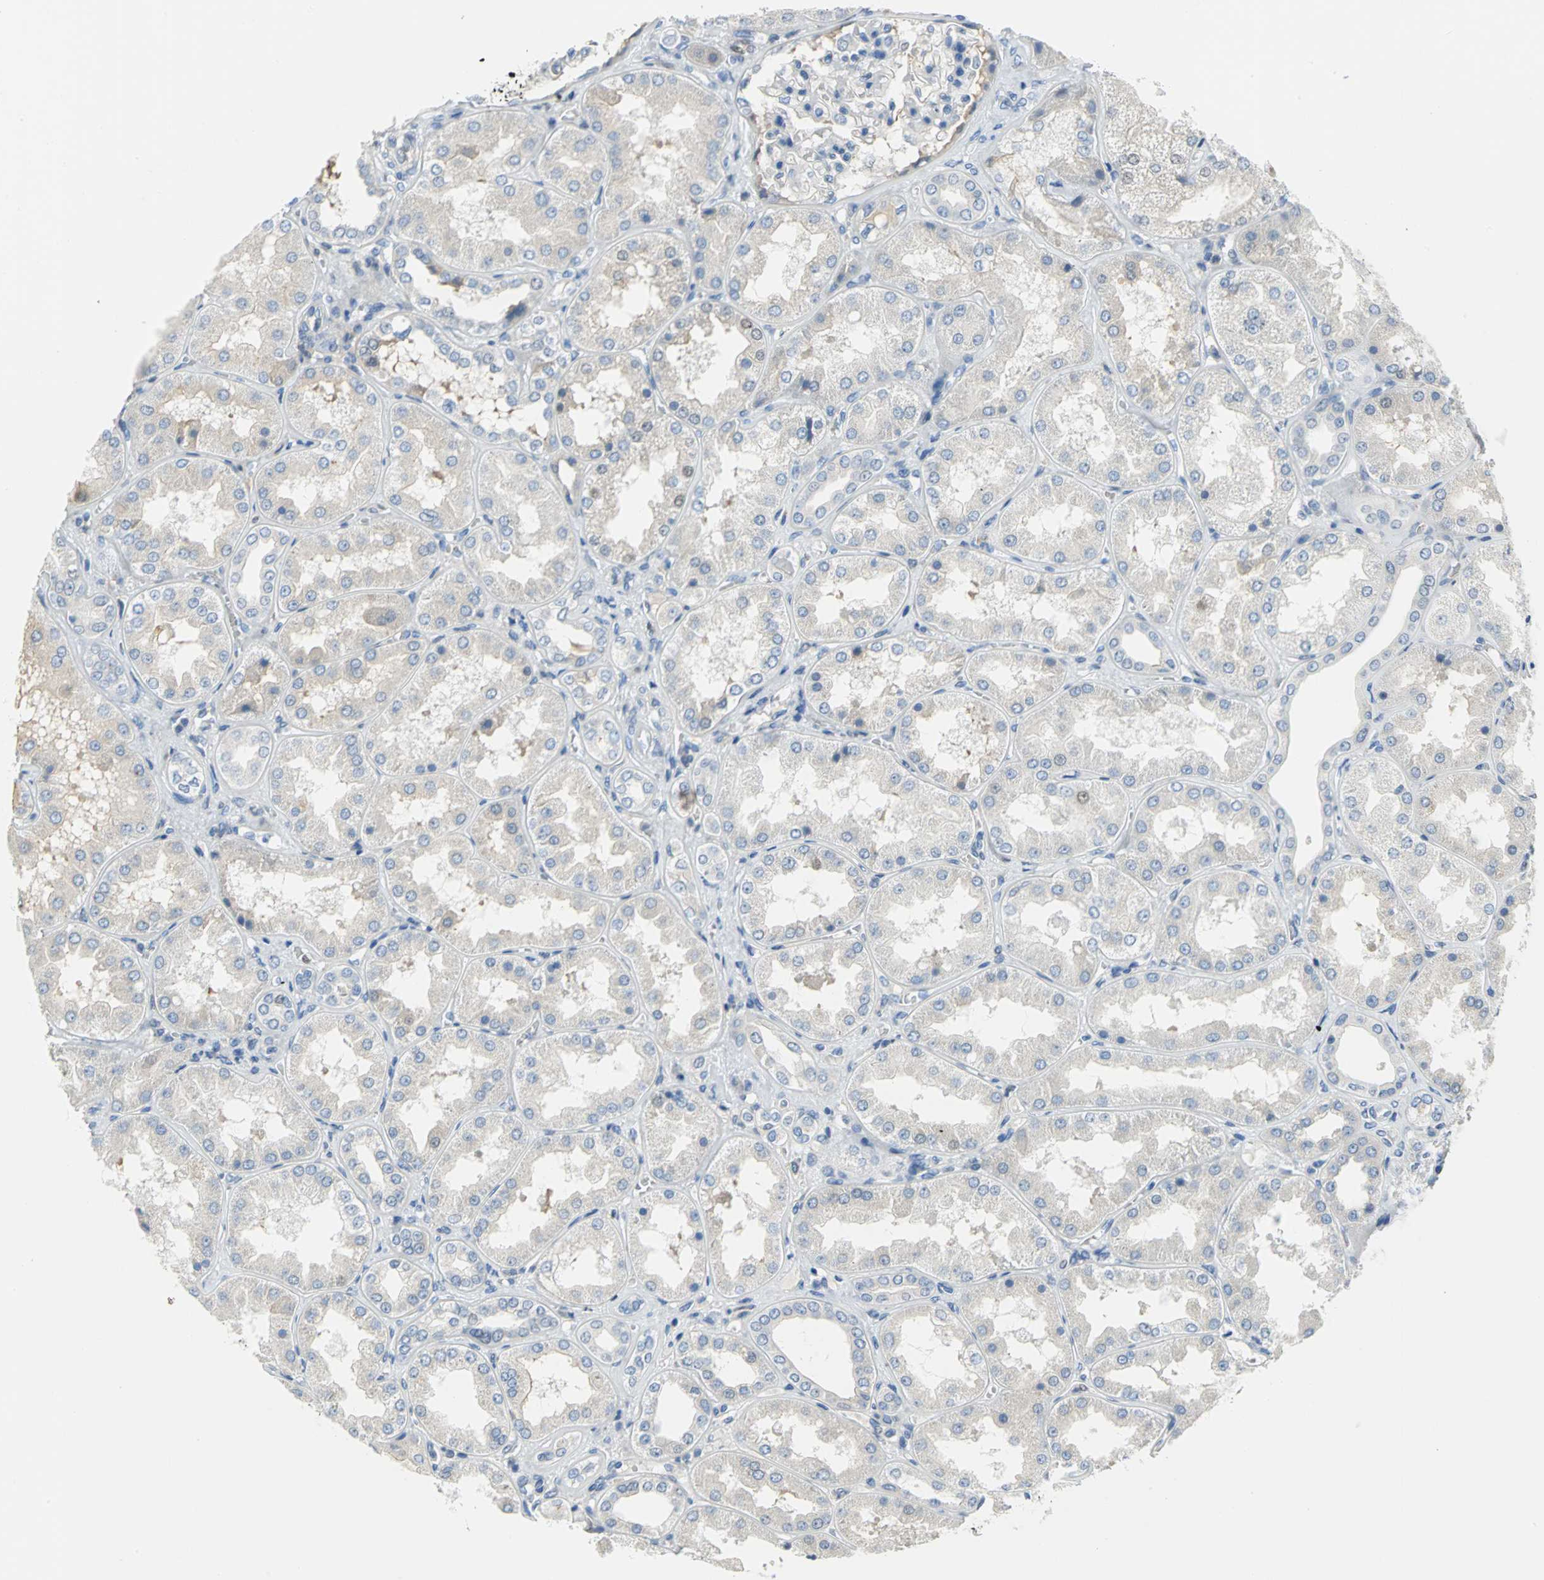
{"staining": {"intensity": "negative", "quantity": "none", "location": "none"}, "tissue": "kidney", "cell_type": "Cells in glomeruli", "image_type": "normal", "snomed": [{"axis": "morphology", "description": "Normal tissue, NOS"}, {"axis": "topography", "description": "Kidney"}], "caption": "Protein analysis of normal kidney displays no significant positivity in cells in glomeruli. (Immunohistochemistry (ihc), brightfield microscopy, high magnification).", "gene": "MCM4", "patient": {"sex": "female", "age": 56}}